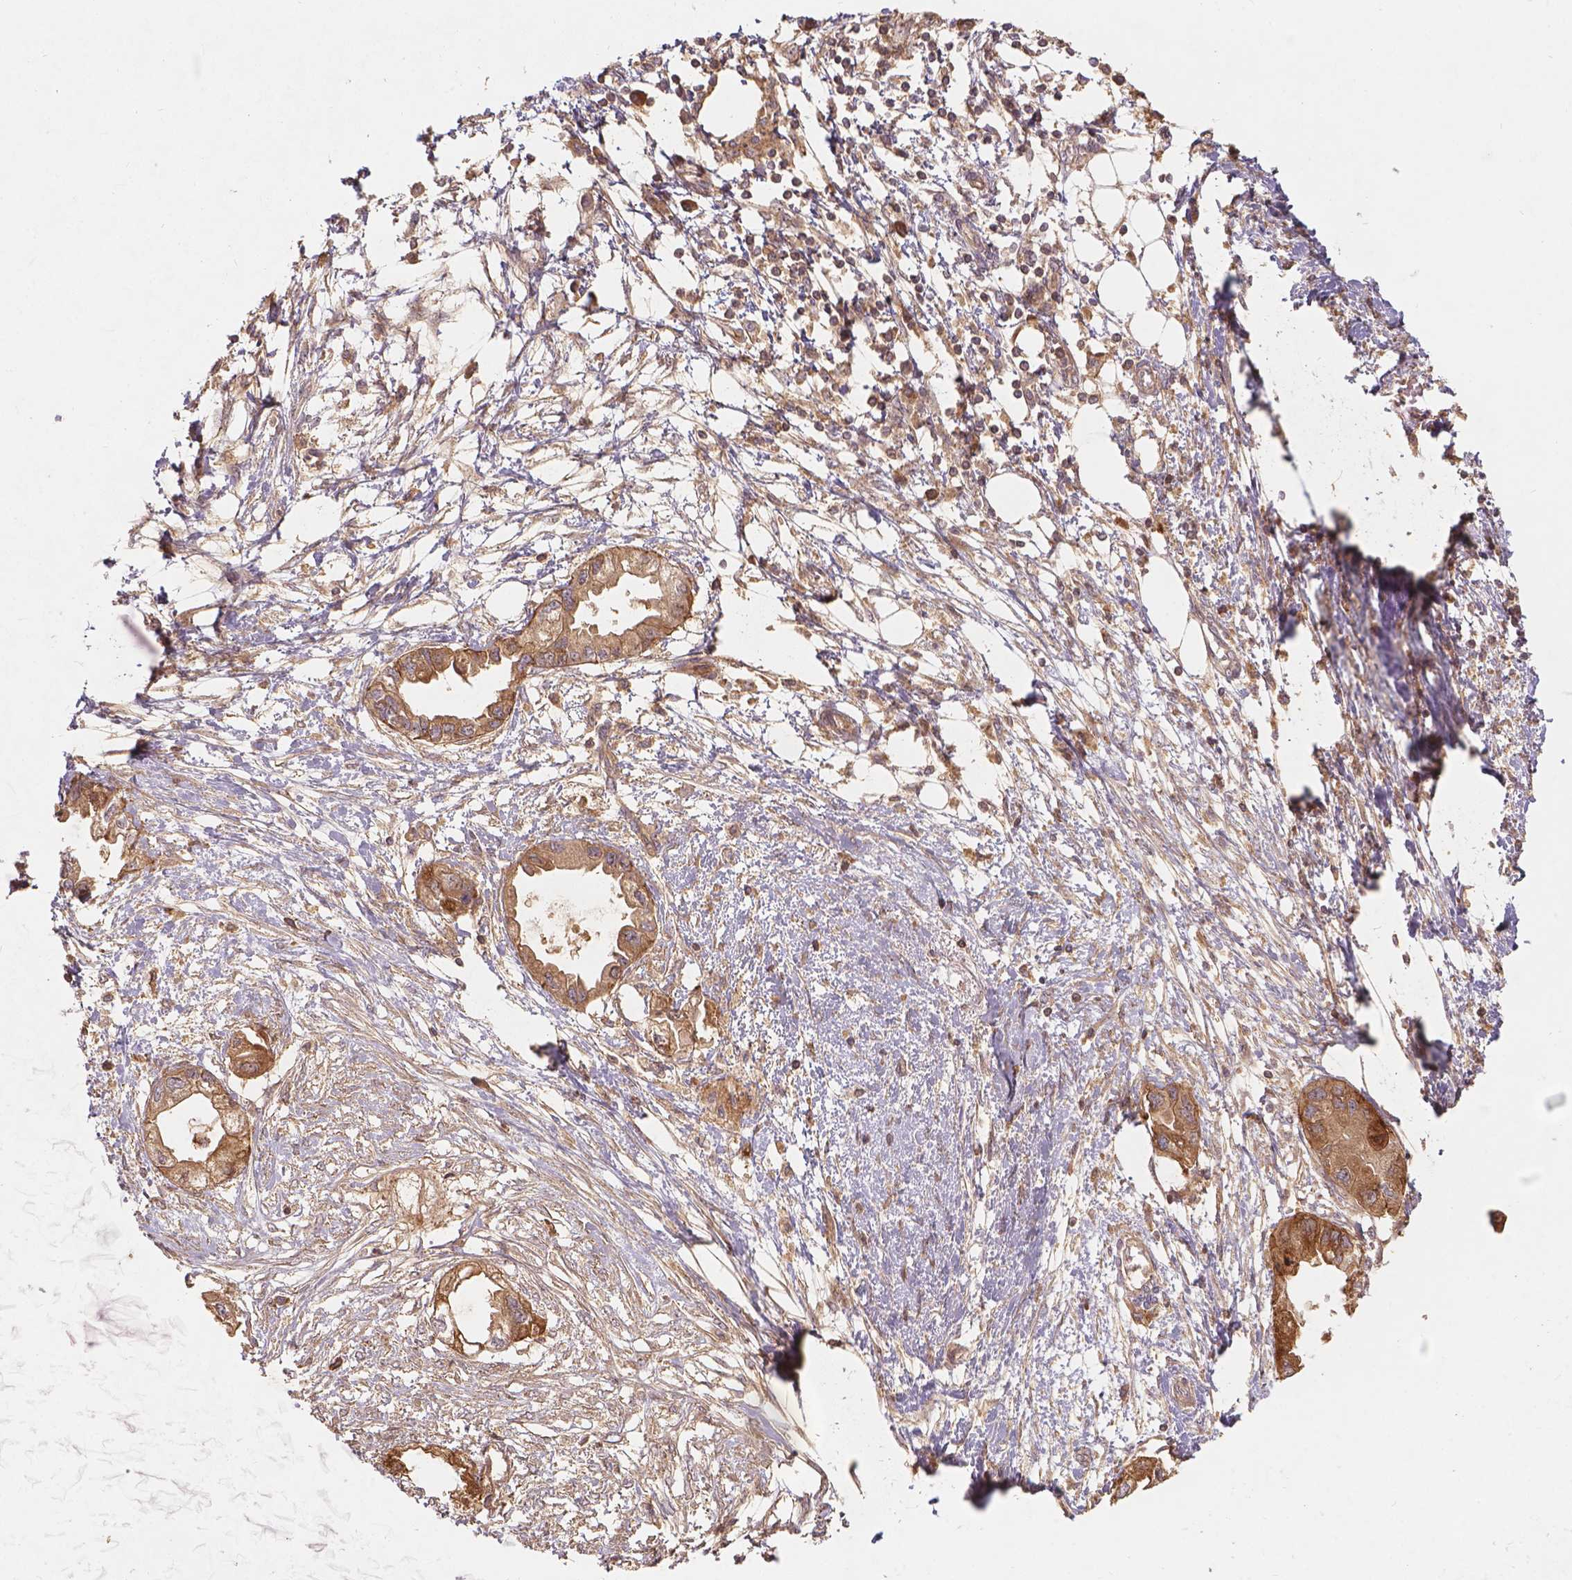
{"staining": {"intensity": "moderate", "quantity": ">75%", "location": "cytoplasmic/membranous"}, "tissue": "endometrial cancer", "cell_type": "Tumor cells", "image_type": "cancer", "snomed": [{"axis": "morphology", "description": "Adenocarcinoma, NOS"}, {"axis": "morphology", "description": "Adenocarcinoma, metastatic, NOS"}, {"axis": "topography", "description": "Adipose tissue"}, {"axis": "topography", "description": "Endometrium"}], "caption": "Protein staining by IHC reveals moderate cytoplasmic/membranous staining in about >75% of tumor cells in endometrial cancer. (DAB IHC with brightfield microscopy, high magnification).", "gene": "XPR1", "patient": {"sex": "female", "age": 67}}